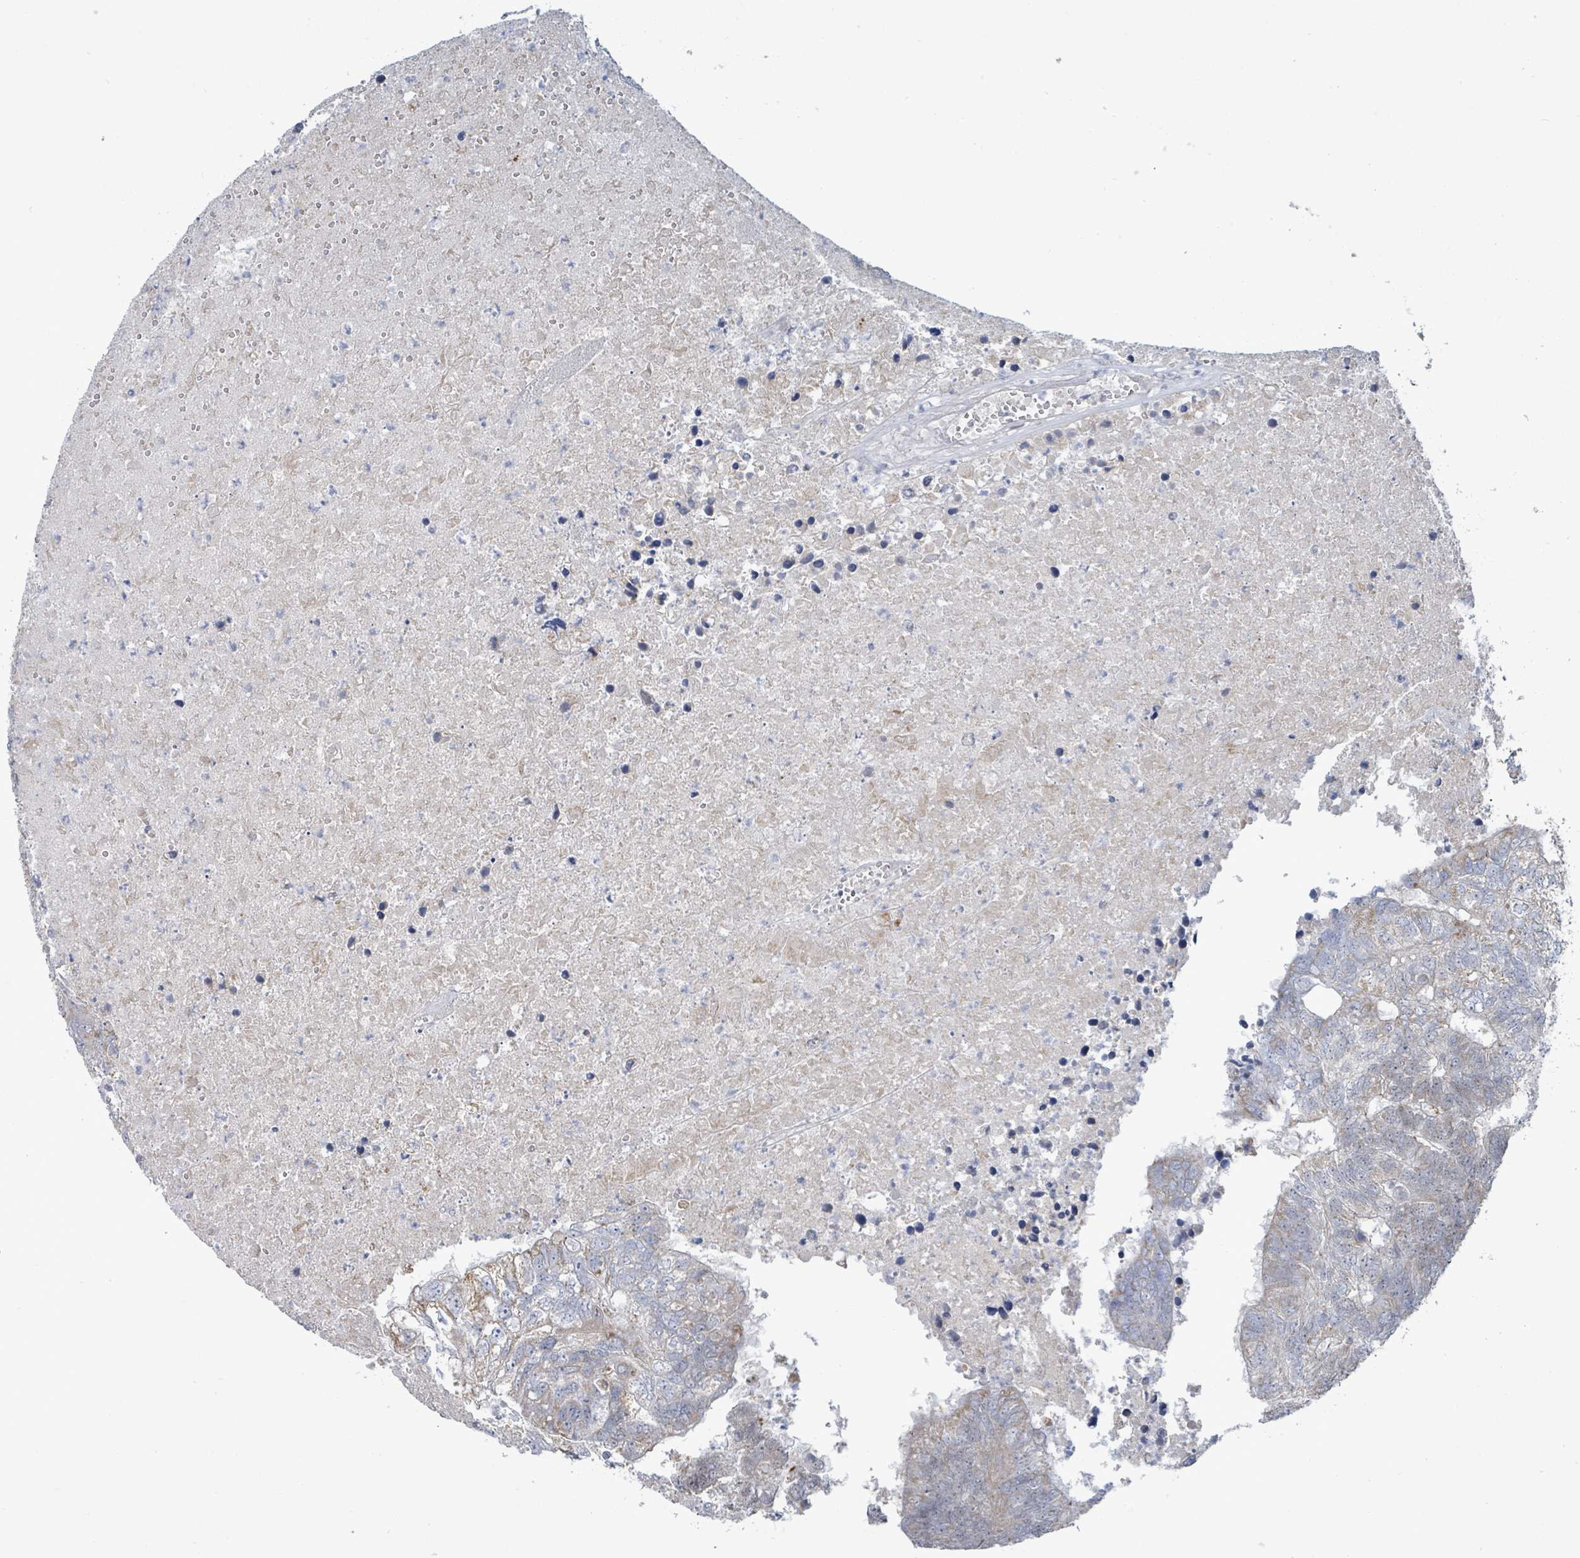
{"staining": {"intensity": "moderate", "quantity": "25%-75%", "location": "cytoplasmic/membranous,nuclear"}, "tissue": "colorectal cancer", "cell_type": "Tumor cells", "image_type": "cancer", "snomed": [{"axis": "morphology", "description": "Adenocarcinoma, NOS"}, {"axis": "topography", "description": "Colon"}], "caption": "Immunohistochemical staining of human adenocarcinoma (colorectal) displays medium levels of moderate cytoplasmic/membranous and nuclear protein staining in about 25%-75% of tumor cells. The staining is performed using DAB (3,3'-diaminobenzidine) brown chromogen to label protein expression. The nuclei are counter-stained blue using hematoxylin.", "gene": "ZFPM1", "patient": {"sex": "female", "age": 48}}